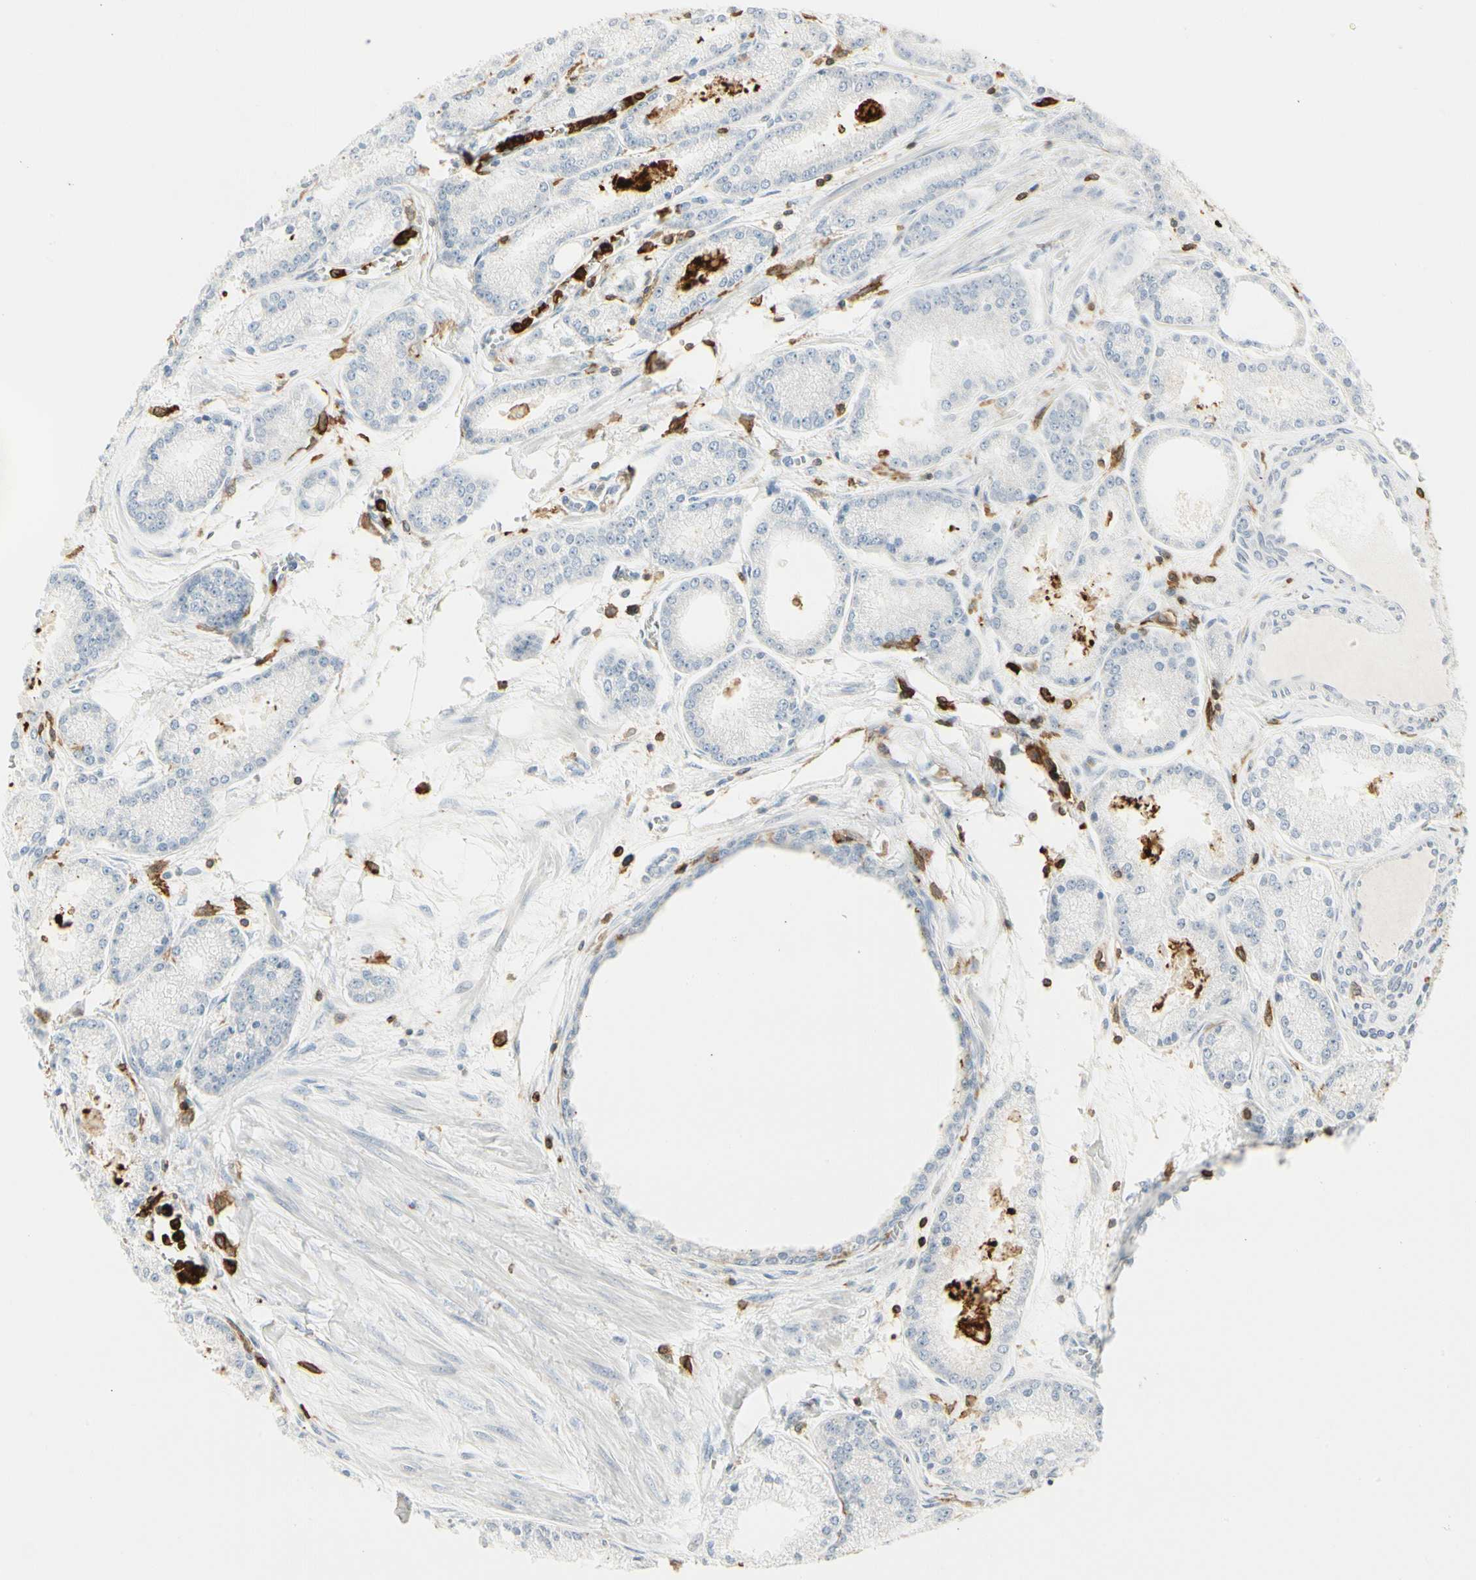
{"staining": {"intensity": "negative", "quantity": "none", "location": "none"}, "tissue": "prostate cancer", "cell_type": "Tumor cells", "image_type": "cancer", "snomed": [{"axis": "morphology", "description": "Adenocarcinoma, High grade"}, {"axis": "topography", "description": "Prostate"}], "caption": "IHC of high-grade adenocarcinoma (prostate) displays no positivity in tumor cells.", "gene": "ITGB2", "patient": {"sex": "male", "age": 61}}